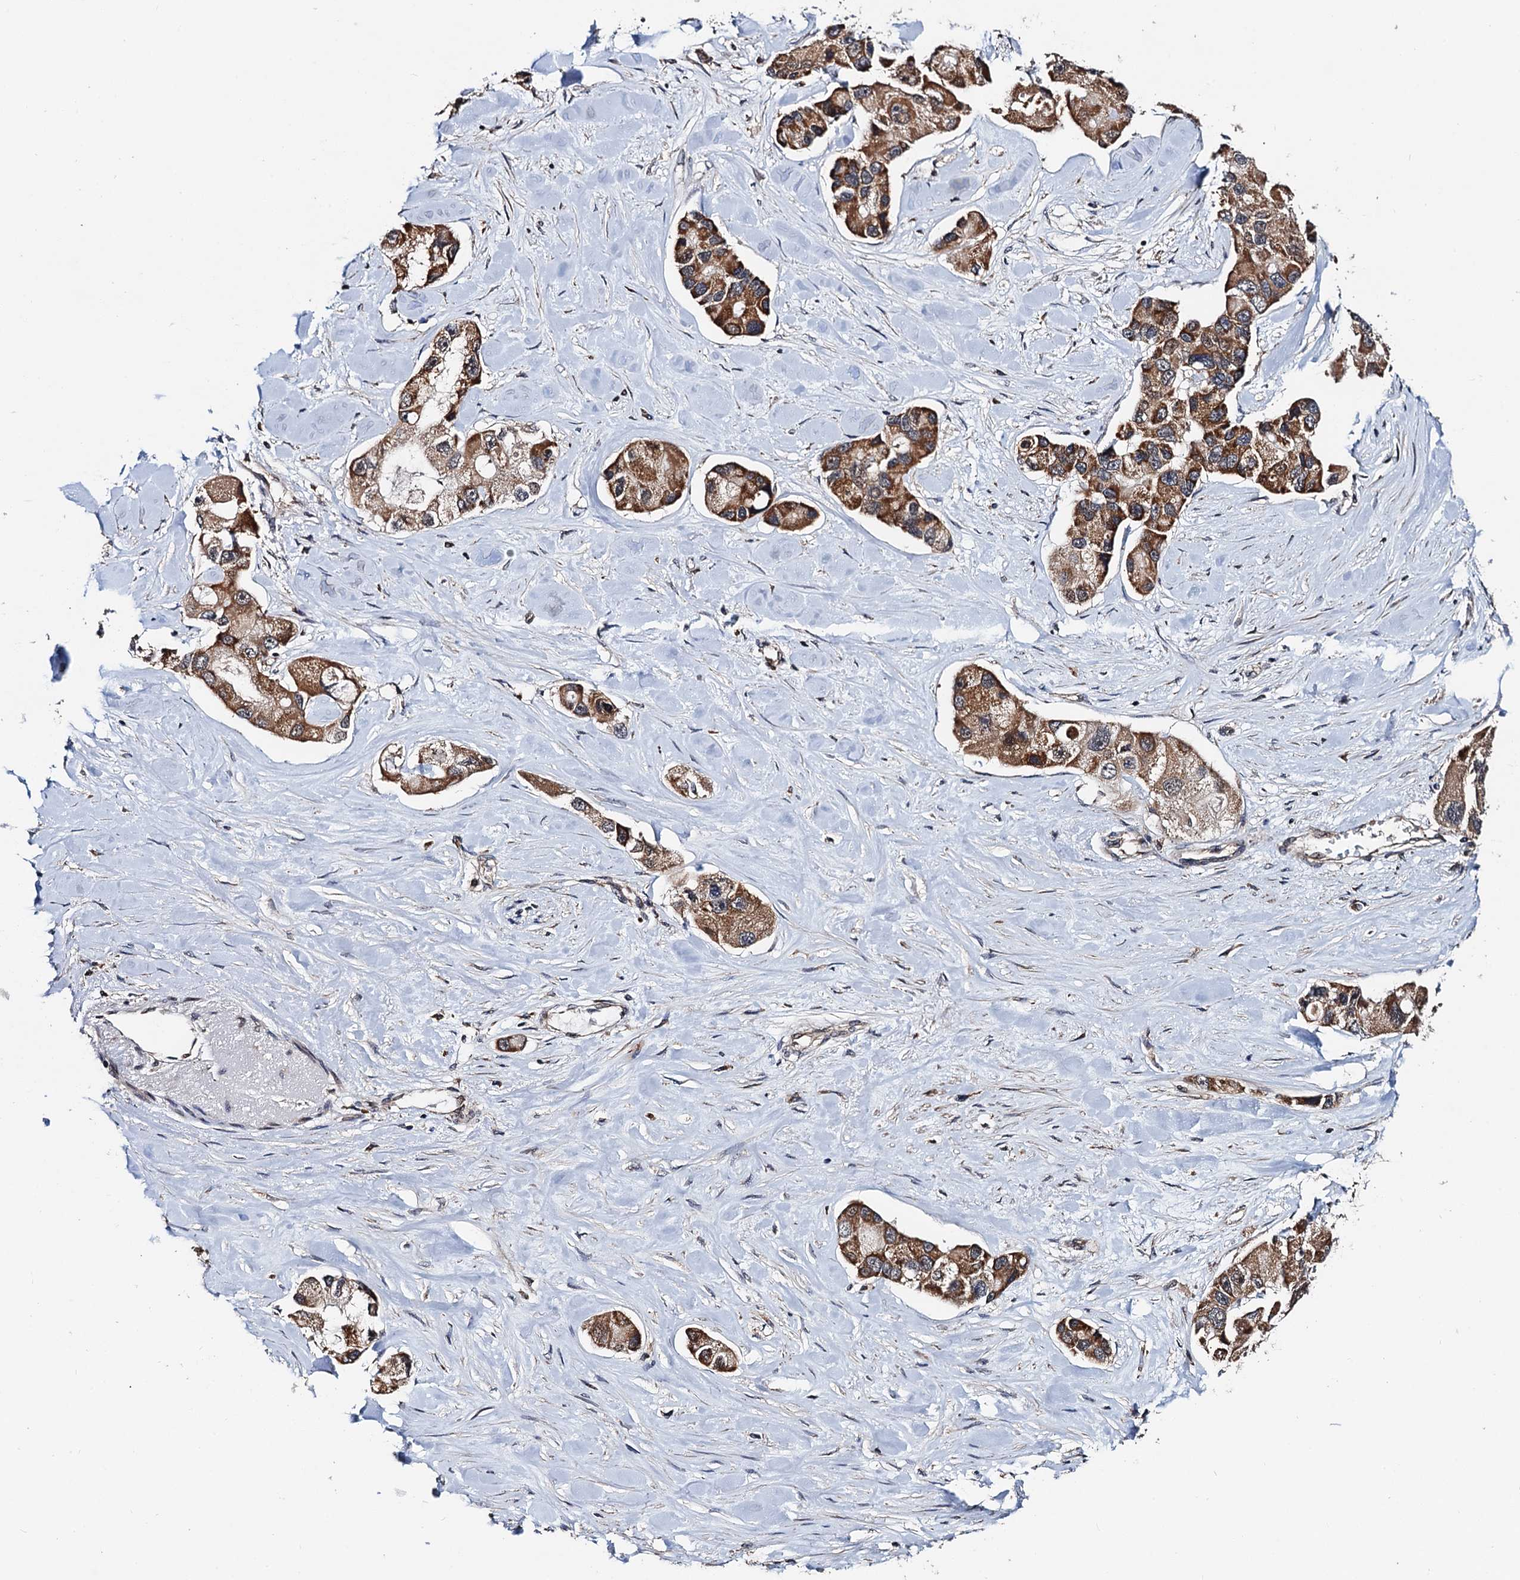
{"staining": {"intensity": "strong", "quantity": ">75%", "location": "cytoplasmic/membranous"}, "tissue": "lung cancer", "cell_type": "Tumor cells", "image_type": "cancer", "snomed": [{"axis": "morphology", "description": "Adenocarcinoma, NOS"}, {"axis": "topography", "description": "Lung"}], "caption": "A brown stain highlights strong cytoplasmic/membranous expression of a protein in human lung adenocarcinoma tumor cells.", "gene": "NAA16", "patient": {"sex": "female", "age": 54}}